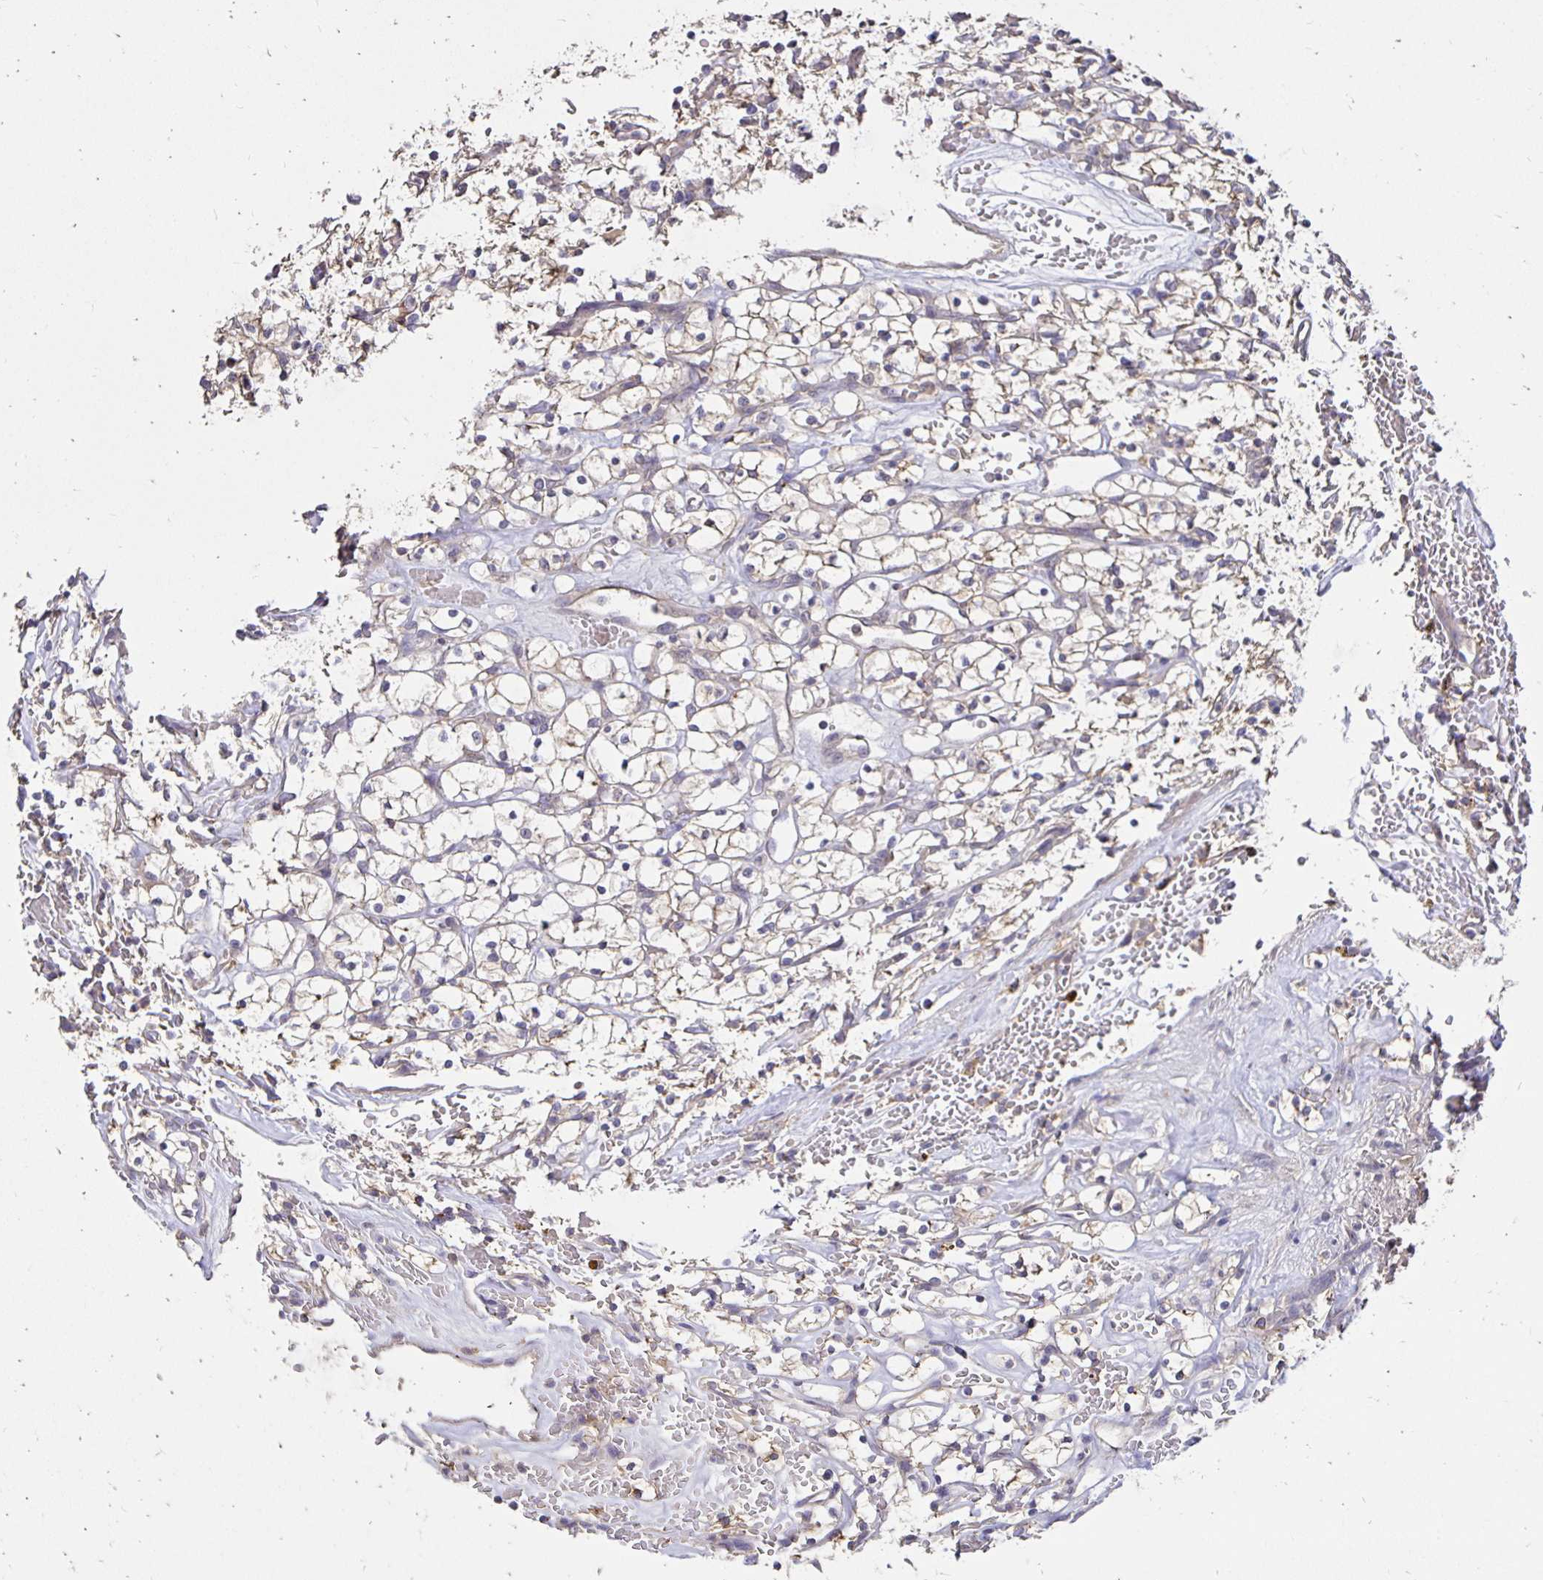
{"staining": {"intensity": "weak", "quantity": "<25%", "location": "cytoplasmic/membranous"}, "tissue": "renal cancer", "cell_type": "Tumor cells", "image_type": "cancer", "snomed": [{"axis": "morphology", "description": "Adenocarcinoma, NOS"}, {"axis": "topography", "description": "Kidney"}], "caption": "Adenocarcinoma (renal) stained for a protein using immunohistochemistry (IHC) exhibits no positivity tumor cells.", "gene": "PNPLA3", "patient": {"sex": "female", "age": 64}}